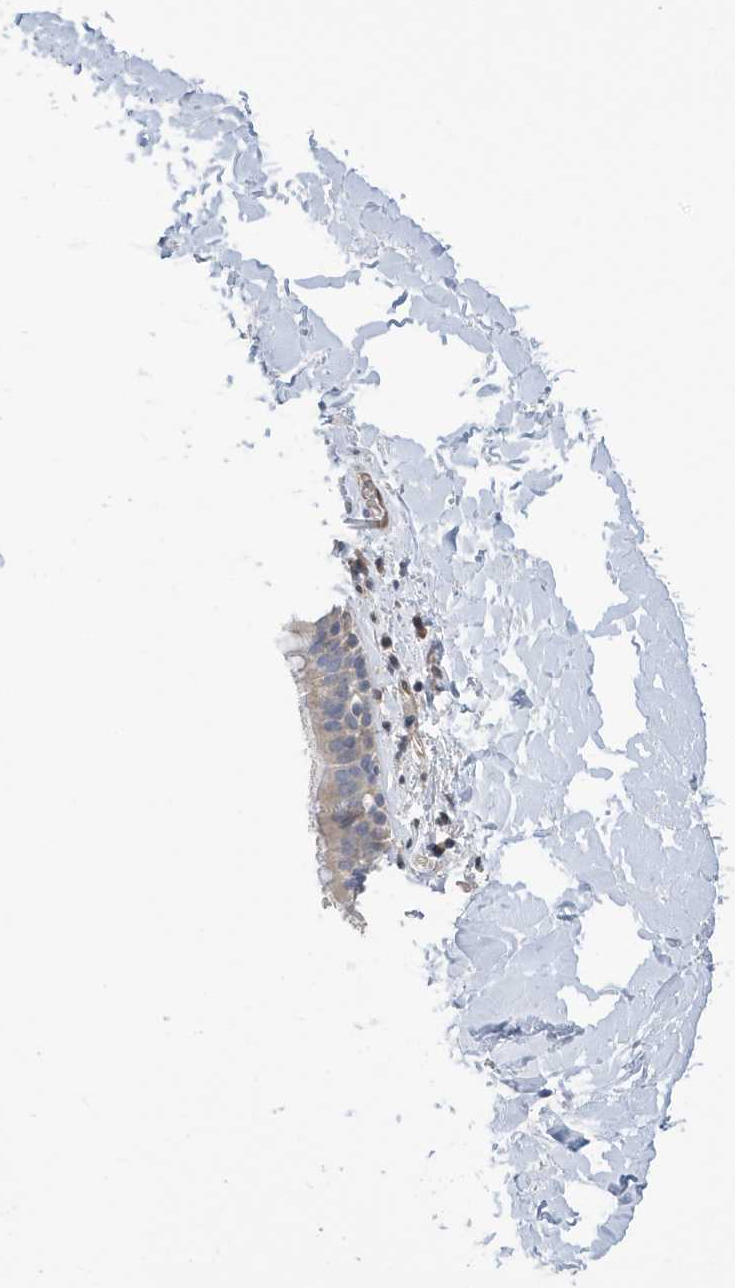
{"staining": {"intensity": "negative", "quantity": "none", "location": "none"}, "tissue": "bronchus", "cell_type": "Respiratory epithelial cells", "image_type": "normal", "snomed": [{"axis": "morphology", "description": "Normal tissue, NOS"}, {"axis": "topography", "description": "Cartilage tissue"}, {"axis": "topography", "description": "Bronchus"}], "caption": "This micrograph is of normal bronchus stained with immunohistochemistry (IHC) to label a protein in brown with the nuclei are counter-stained blue. There is no staining in respiratory epithelial cells. (Brightfield microscopy of DAB (3,3'-diaminobenzidine) immunohistochemistry at high magnification).", "gene": "NCOA7", "patient": {"sex": "female", "age": 36}}